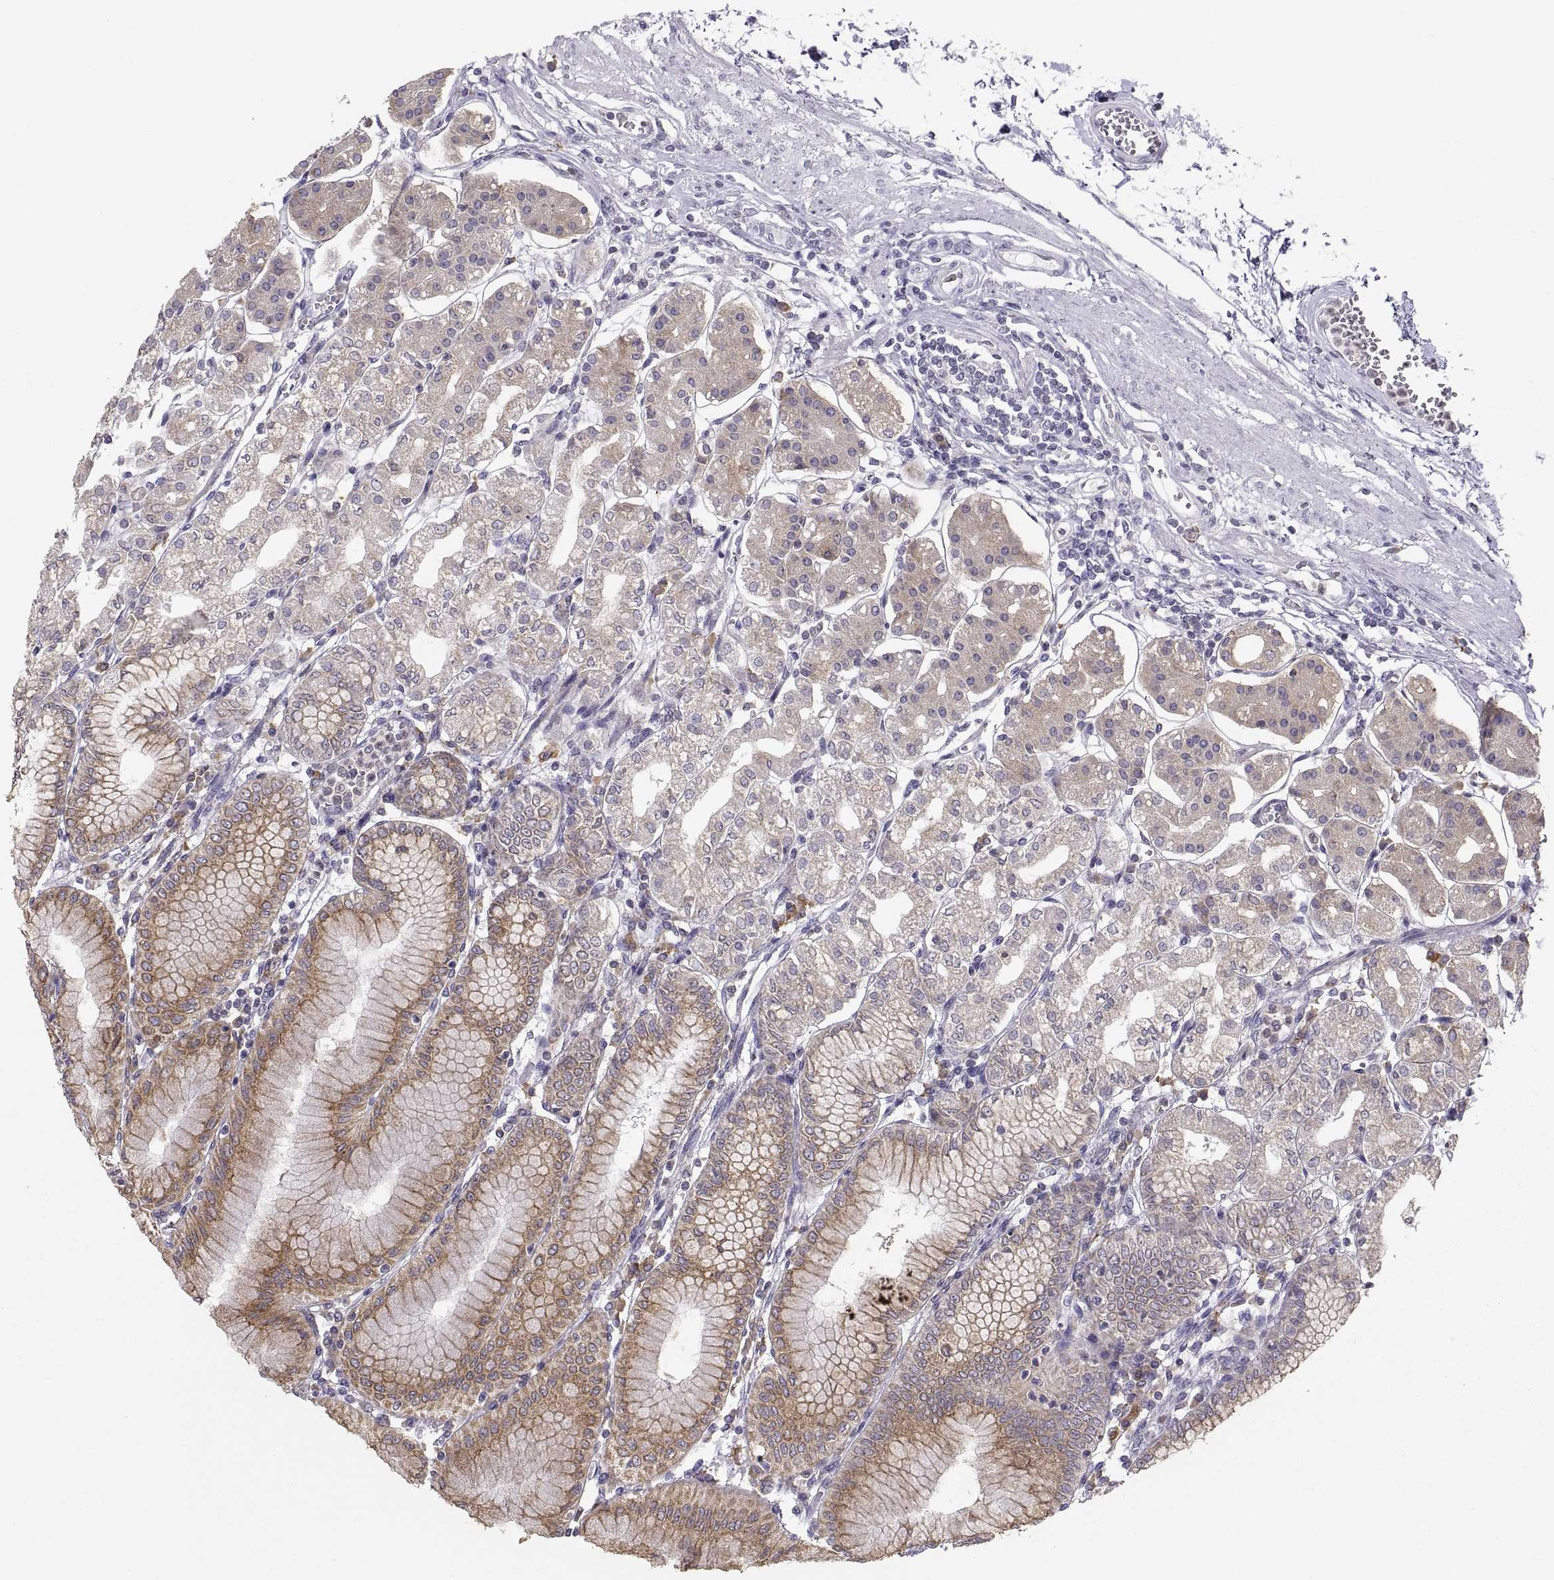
{"staining": {"intensity": "moderate", "quantity": ">75%", "location": "cytoplasmic/membranous"}, "tissue": "stomach", "cell_type": "Glandular cells", "image_type": "normal", "snomed": [{"axis": "morphology", "description": "Normal tissue, NOS"}, {"axis": "topography", "description": "Skeletal muscle"}, {"axis": "topography", "description": "Stomach"}], "caption": "This micrograph demonstrates IHC staining of unremarkable human stomach, with medium moderate cytoplasmic/membranous positivity in about >75% of glandular cells.", "gene": "ERO1A", "patient": {"sex": "female", "age": 57}}